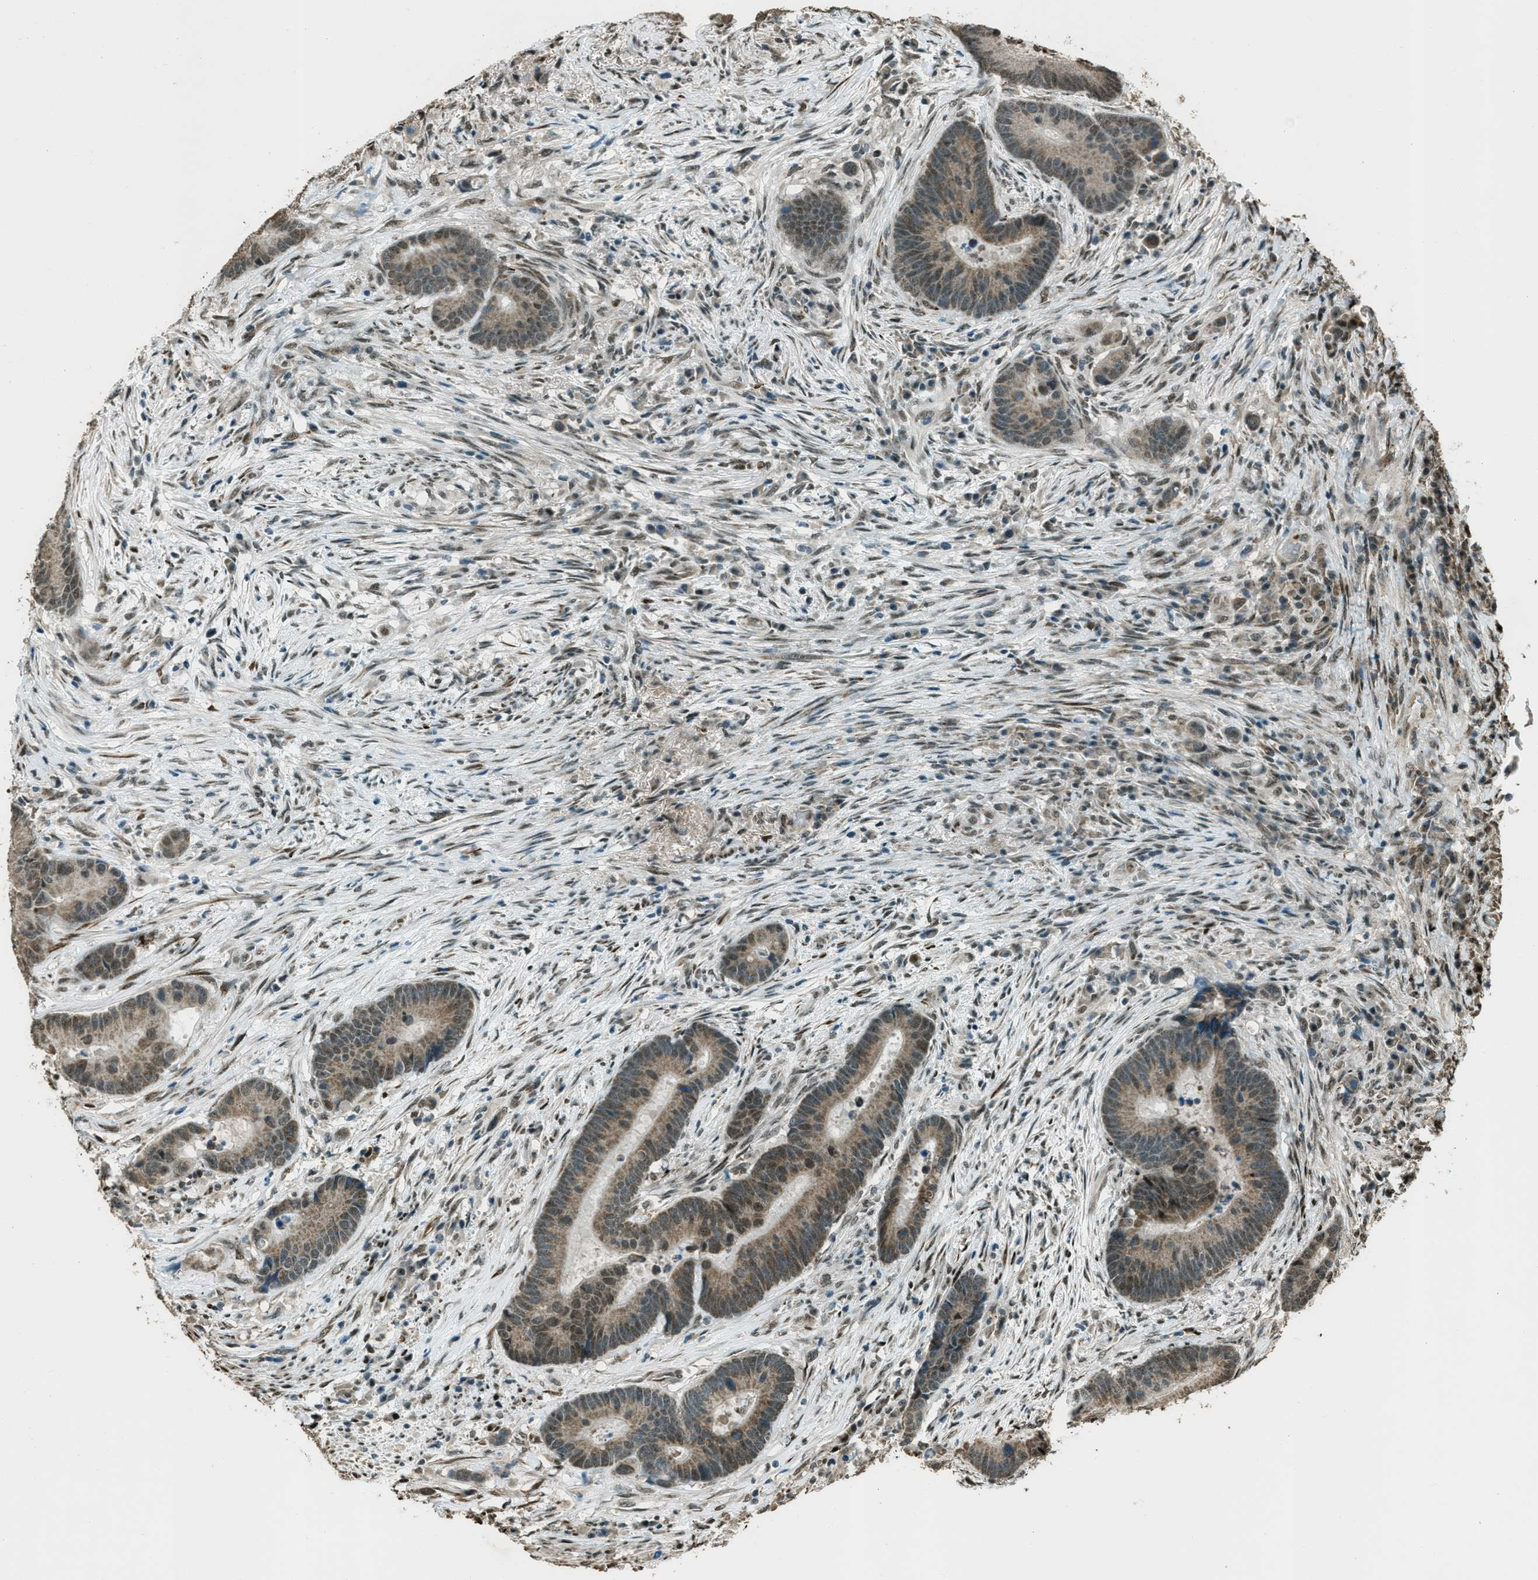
{"staining": {"intensity": "moderate", "quantity": ">75%", "location": "cytoplasmic/membranous,nuclear"}, "tissue": "colorectal cancer", "cell_type": "Tumor cells", "image_type": "cancer", "snomed": [{"axis": "morphology", "description": "Adenocarcinoma, NOS"}, {"axis": "topography", "description": "Rectum"}], "caption": "Immunohistochemical staining of human colorectal adenocarcinoma reveals medium levels of moderate cytoplasmic/membranous and nuclear protein staining in approximately >75% of tumor cells. The protein is shown in brown color, while the nuclei are stained blue.", "gene": "TARDBP", "patient": {"sex": "female", "age": 89}}